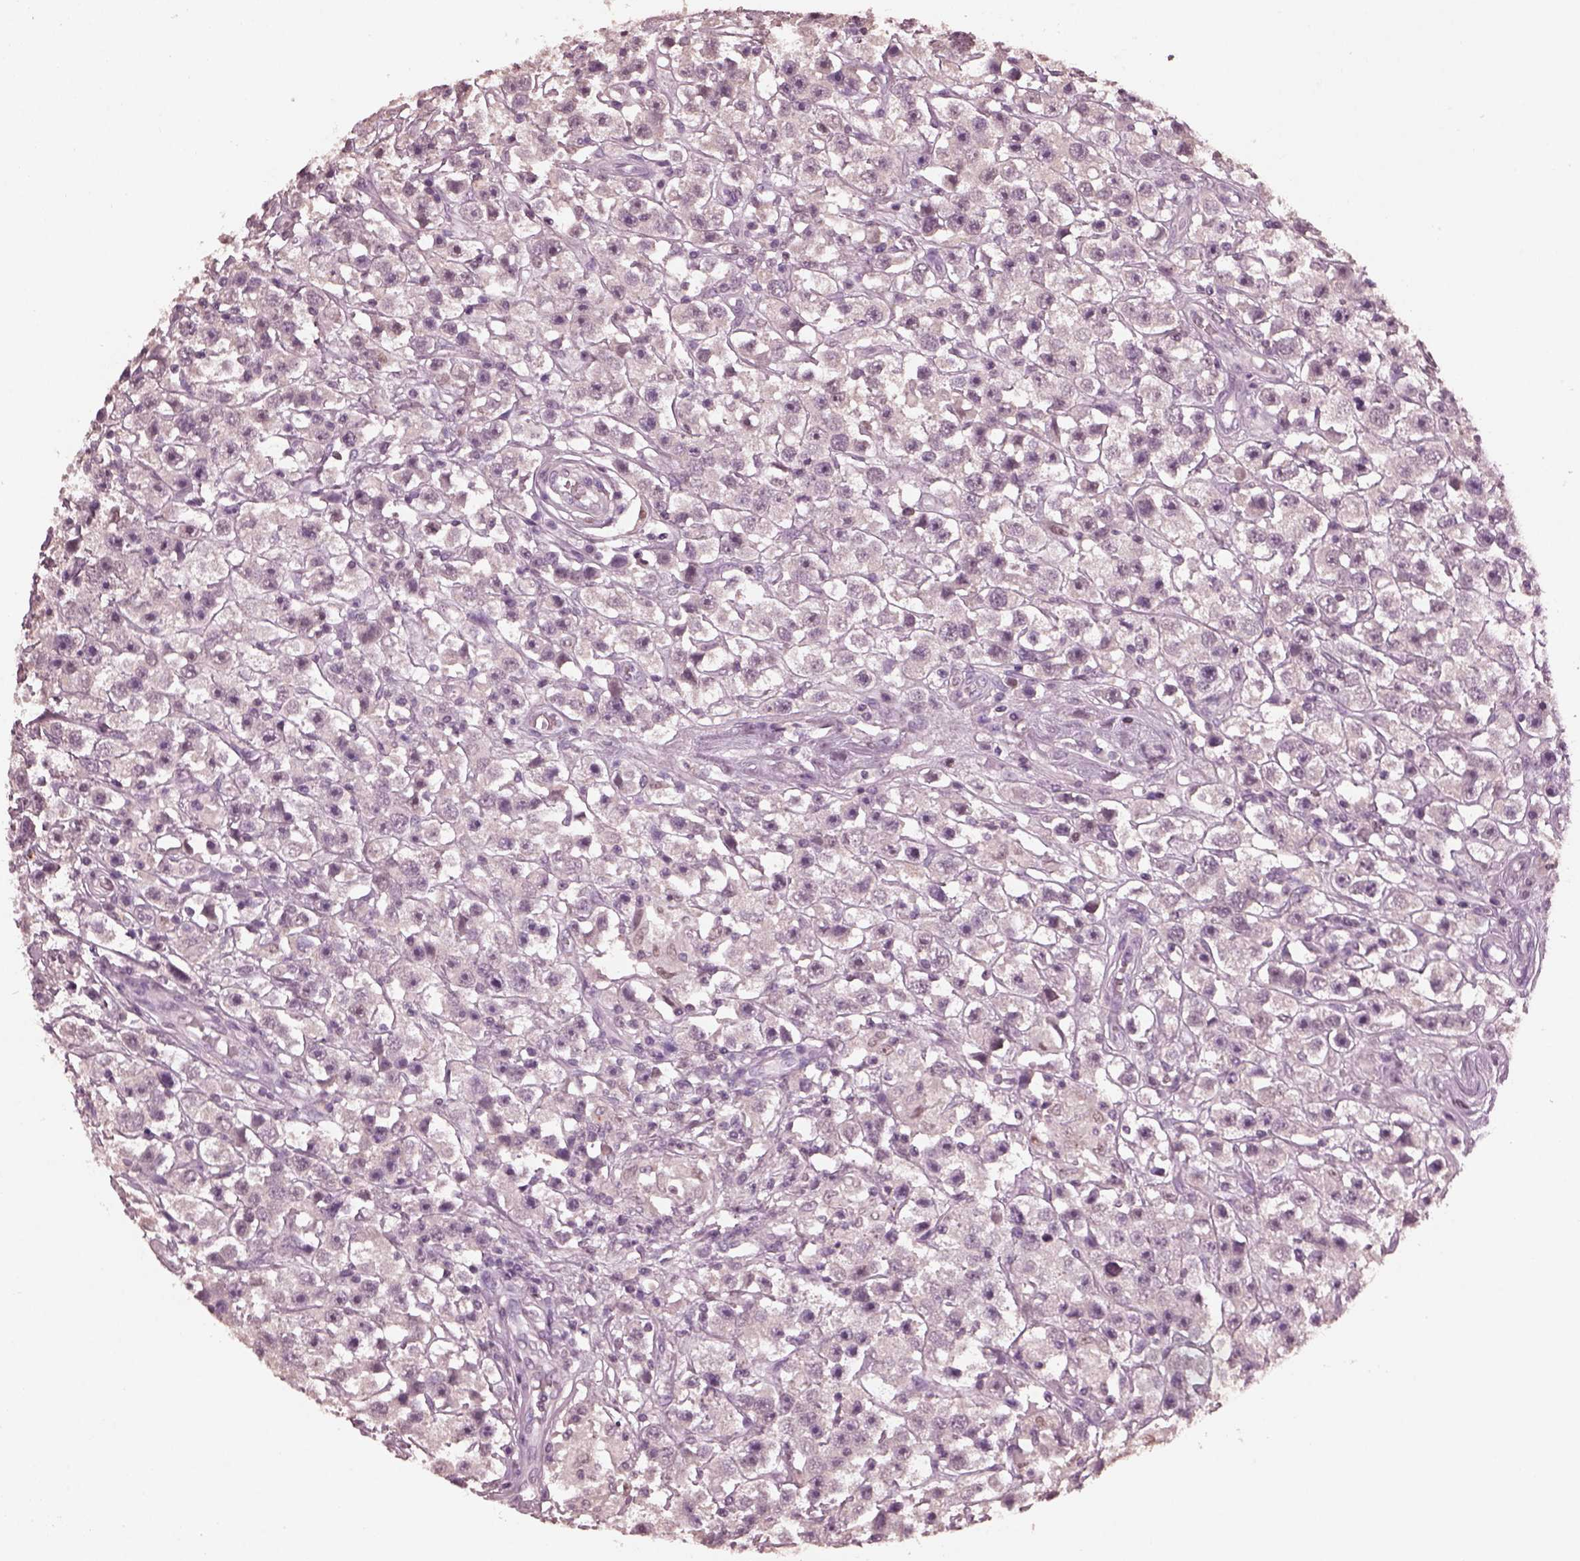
{"staining": {"intensity": "negative", "quantity": "none", "location": "none"}, "tissue": "testis cancer", "cell_type": "Tumor cells", "image_type": "cancer", "snomed": [{"axis": "morphology", "description": "Seminoma, NOS"}, {"axis": "topography", "description": "Testis"}], "caption": "The micrograph demonstrates no significant positivity in tumor cells of testis cancer (seminoma).", "gene": "TSKS", "patient": {"sex": "male", "age": 45}}